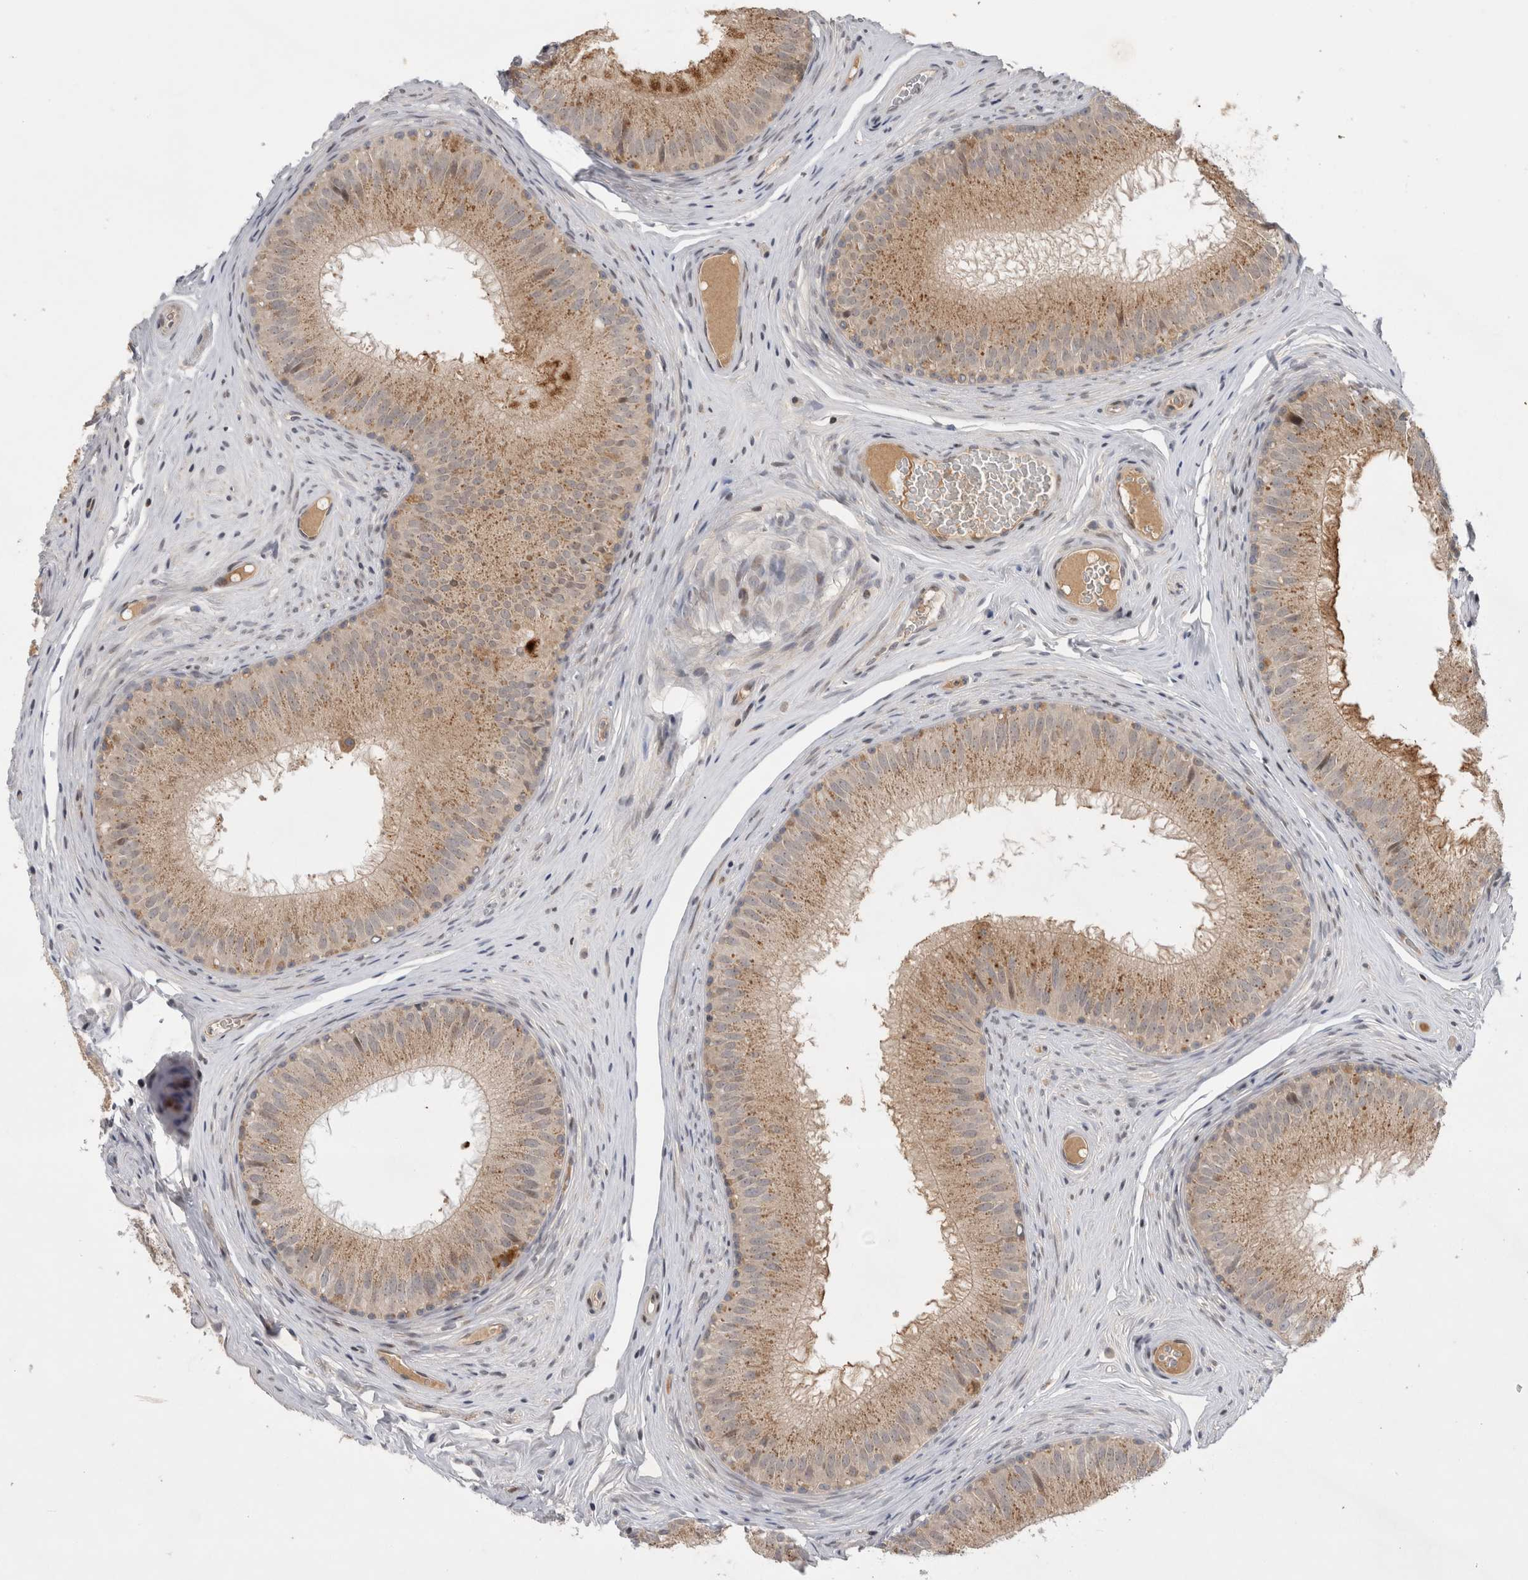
{"staining": {"intensity": "weak", "quantity": ">75%", "location": "cytoplasmic/membranous"}, "tissue": "epididymis", "cell_type": "Glandular cells", "image_type": "normal", "snomed": [{"axis": "morphology", "description": "Normal tissue, NOS"}, {"axis": "topography", "description": "Epididymis"}], "caption": "A photomicrograph of human epididymis stained for a protein shows weak cytoplasmic/membranous brown staining in glandular cells.", "gene": "PLEKHM1", "patient": {"sex": "male", "age": 32}}